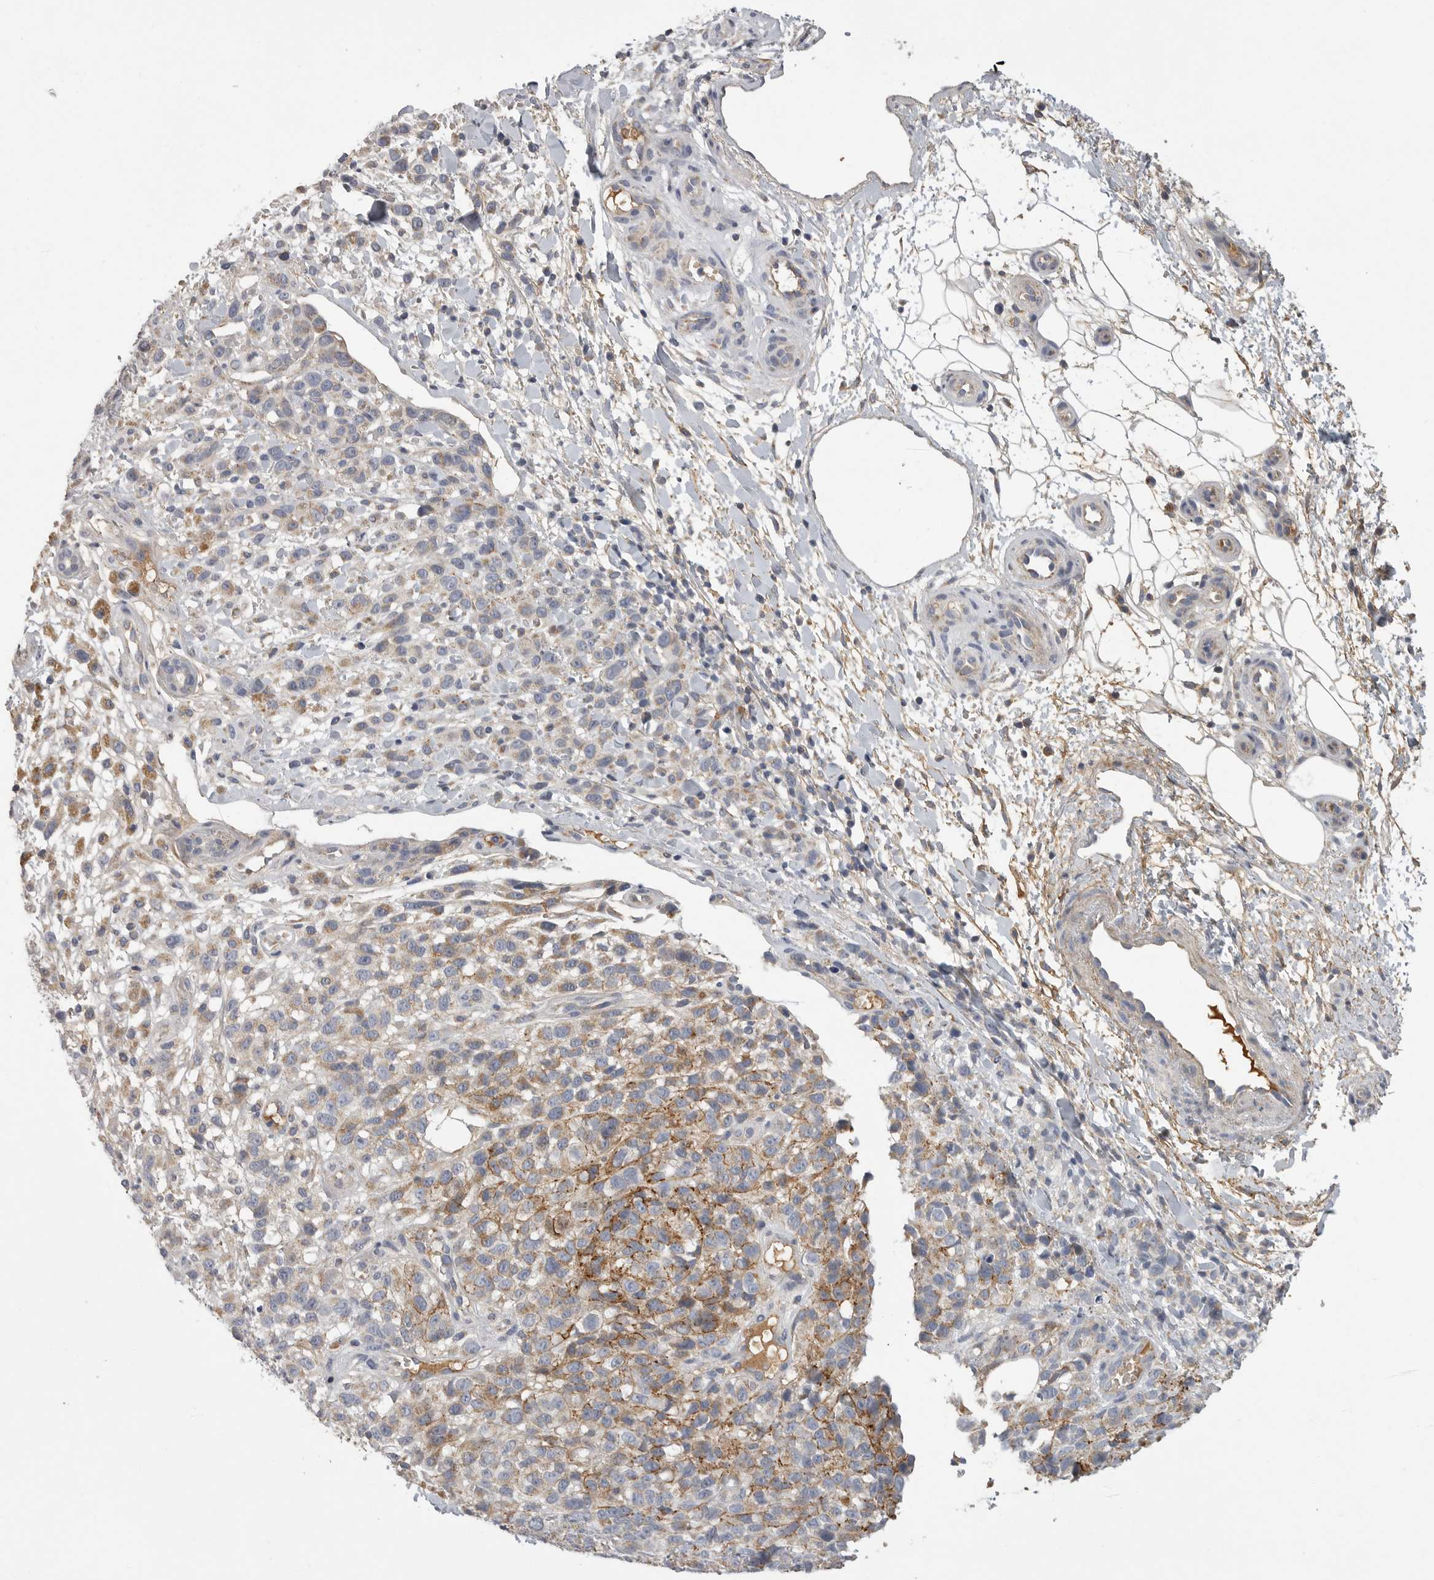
{"staining": {"intensity": "moderate", "quantity": "<25%", "location": "cytoplasmic/membranous"}, "tissue": "melanoma", "cell_type": "Tumor cells", "image_type": "cancer", "snomed": [{"axis": "morphology", "description": "Malignant melanoma, Metastatic site"}, {"axis": "topography", "description": "Skin"}], "caption": "Melanoma stained with a protein marker demonstrates moderate staining in tumor cells.", "gene": "SDC3", "patient": {"sex": "female", "age": 72}}